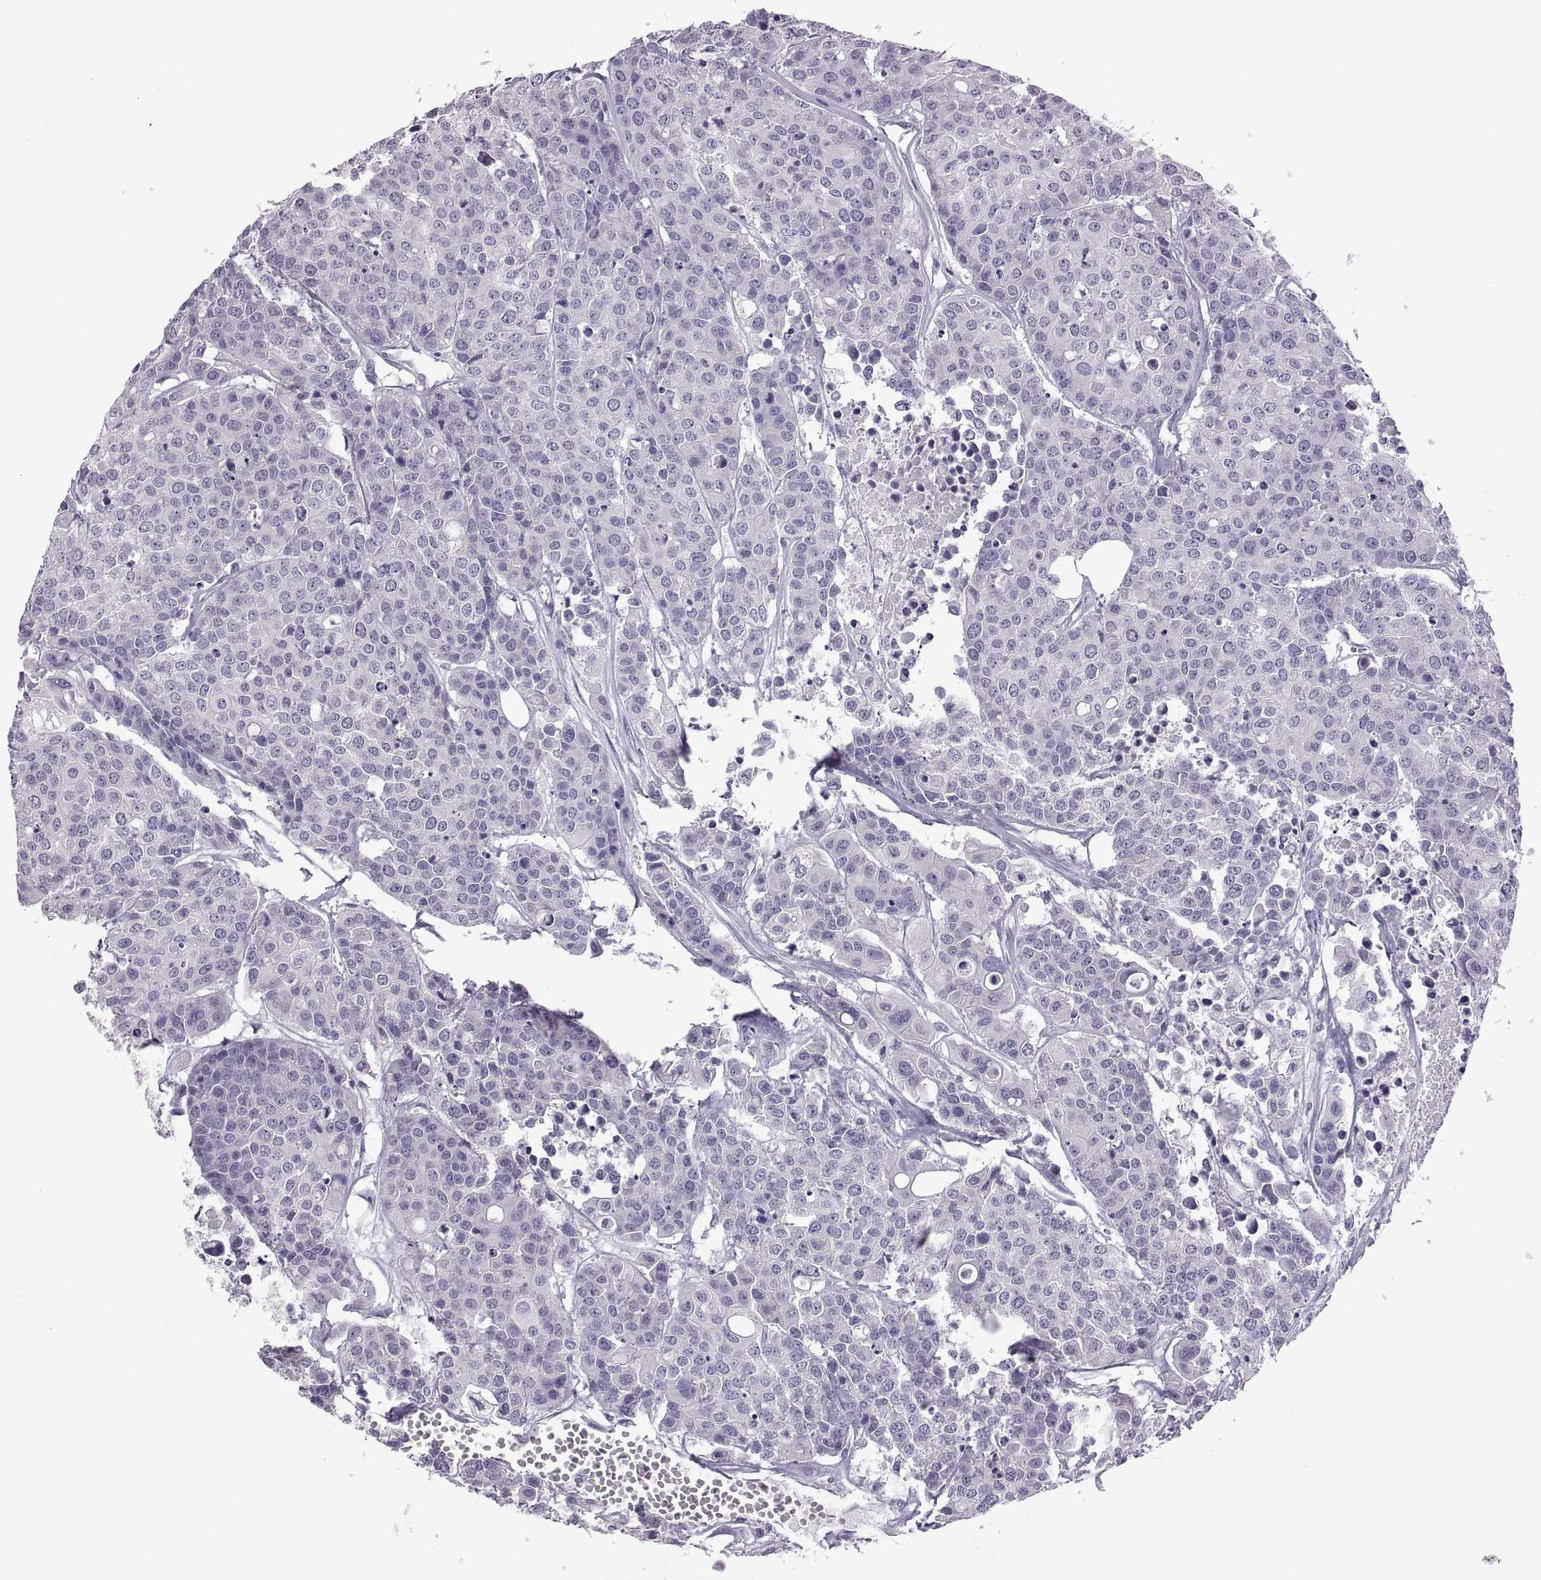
{"staining": {"intensity": "negative", "quantity": "none", "location": "none"}, "tissue": "carcinoid", "cell_type": "Tumor cells", "image_type": "cancer", "snomed": [{"axis": "morphology", "description": "Carcinoid, malignant, NOS"}, {"axis": "topography", "description": "Colon"}], "caption": "A high-resolution histopathology image shows immunohistochemistry staining of carcinoid, which shows no significant expression in tumor cells.", "gene": "RDM1", "patient": {"sex": "male", "age": 81}}